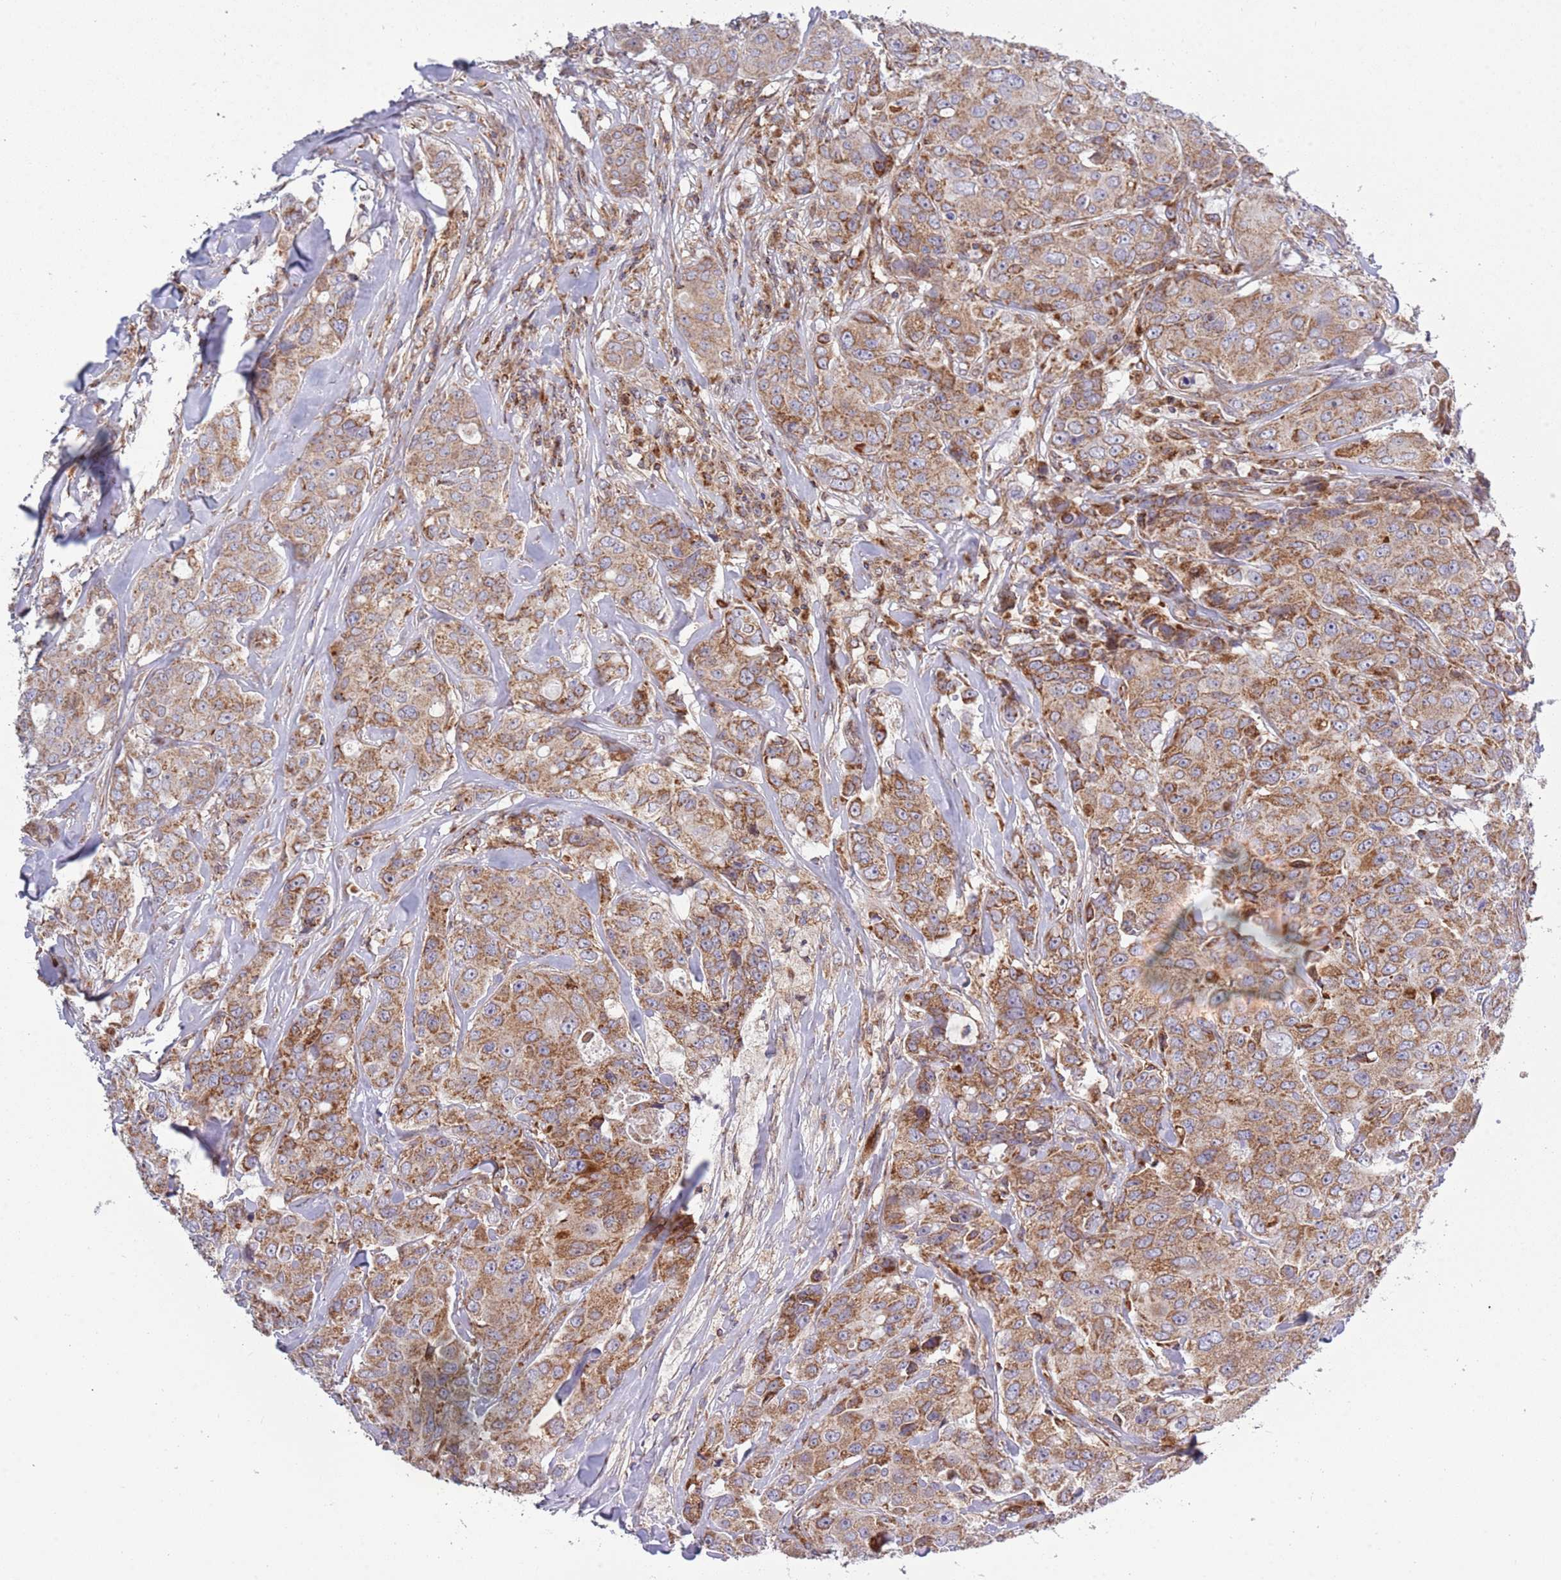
{"staining": {"intensity": "moderate", "quantity": ">75%", "location": "cytoplasmic/membranous"}, "tissue": "breast cancer", "cell_type": "Tumor cells", "image_type": "cancer", "snomed": [{"axis": "morphology", "description": "Duct carcinoma"}, {"axis": "topography", "description": "Breast"}], "caption": "The photomicrograph shows staining of infiltrating ductal carcinoma (breast), revealing moderate cytoplasmic/membranous protein positivity (brown color) within tumor cells.", "gene": "IRS4", "patient": {"sex": "female", "age": 43}}